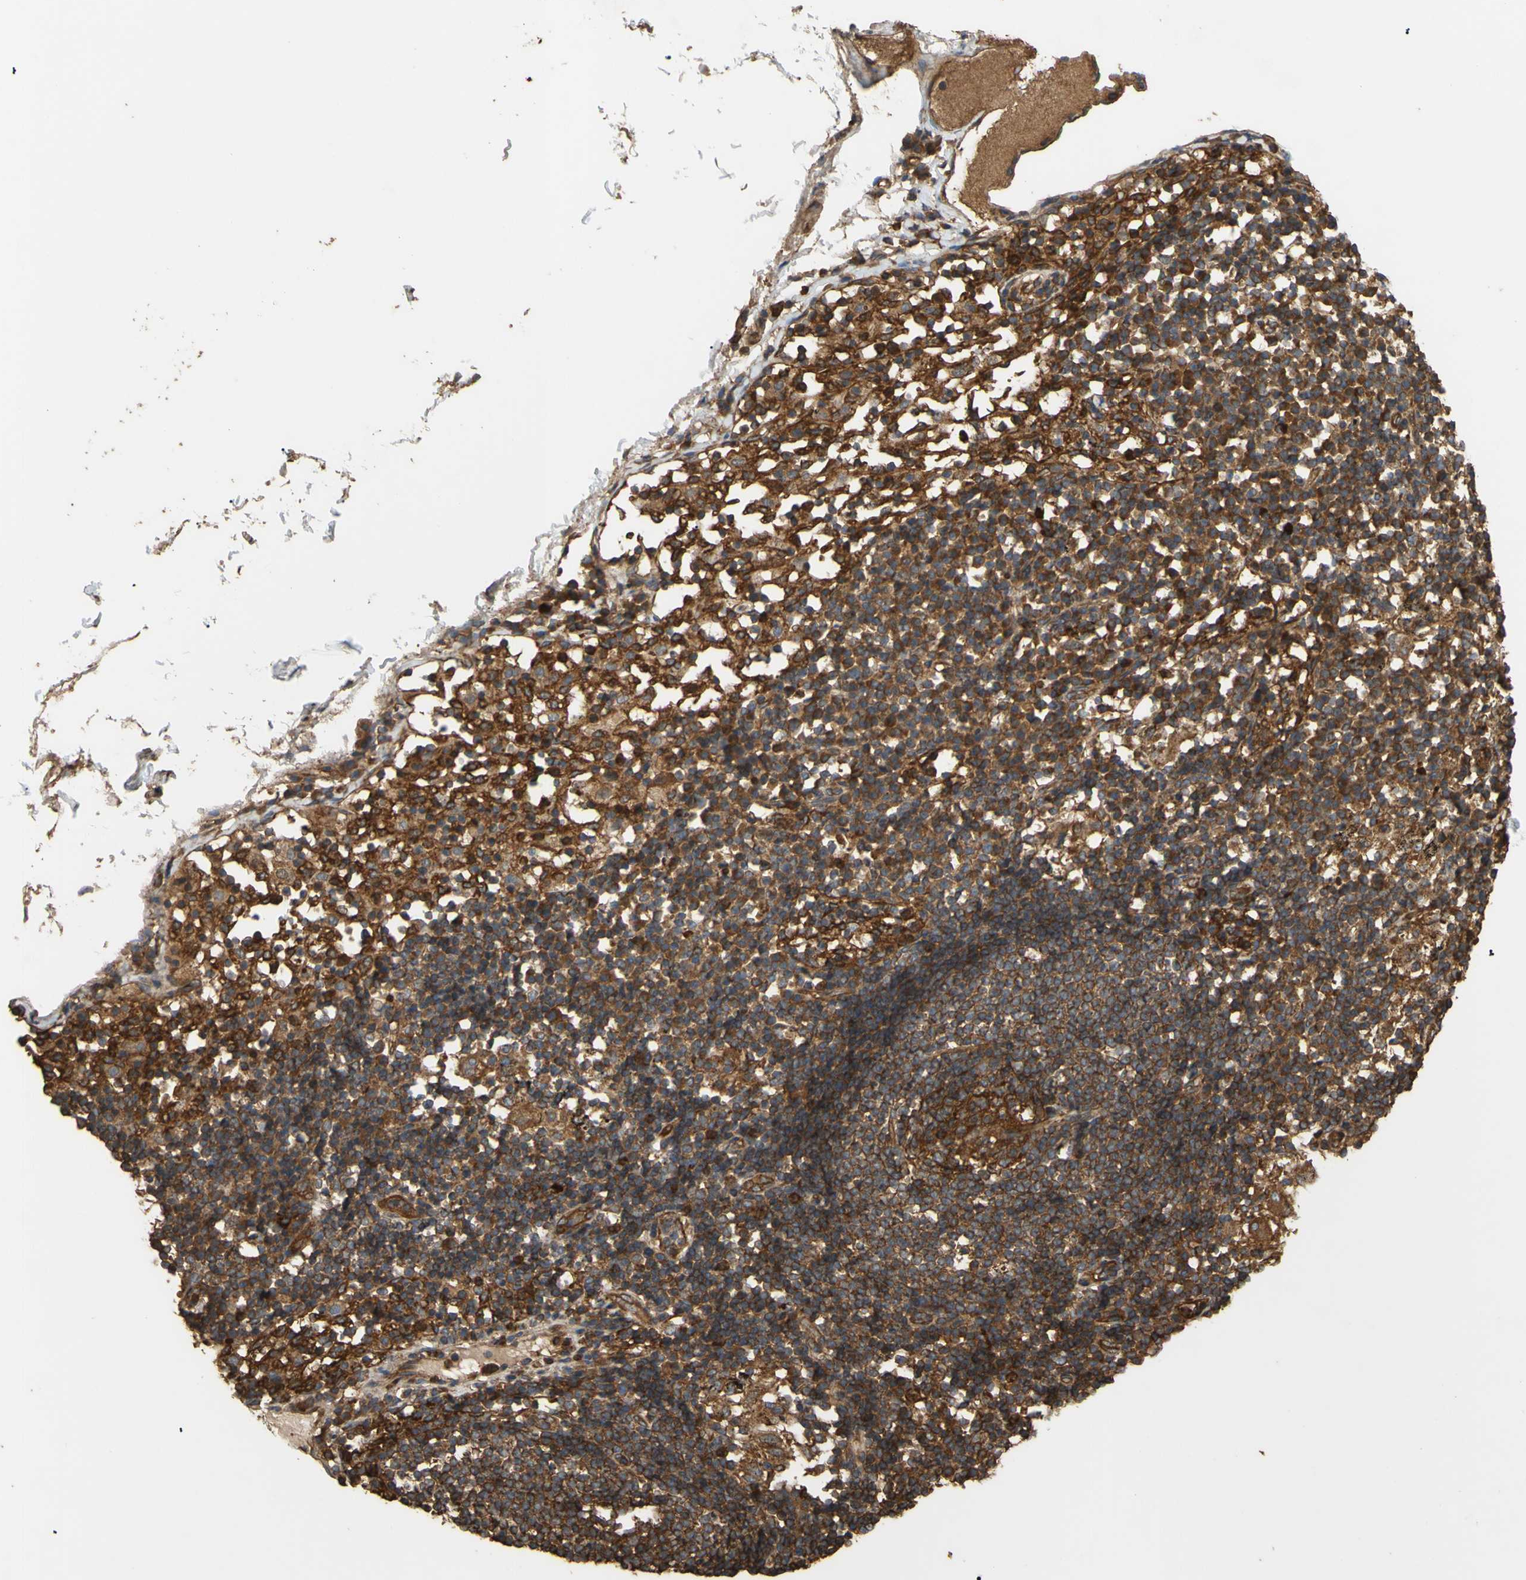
{"staining": {"intensity": "negative", "quantity": "none", "location": "none"}, "tissue": "adipose tissue", "cell_type": "Adipocytes", "image_type": "normal", "snomed": [{"axis": "morphology", "description": "Normal tissue, NOS"}, {"axis": "topography", "description": "Cartilage tissue"}, {"axis": "topography", "description": "Bronchus"}], "caption": "Immunohistochemistry of normal adipose tissue exhibits no positivity in adipocytes.", "gene": "CTTN", "patient": {"sex": "female", "age": 73}}